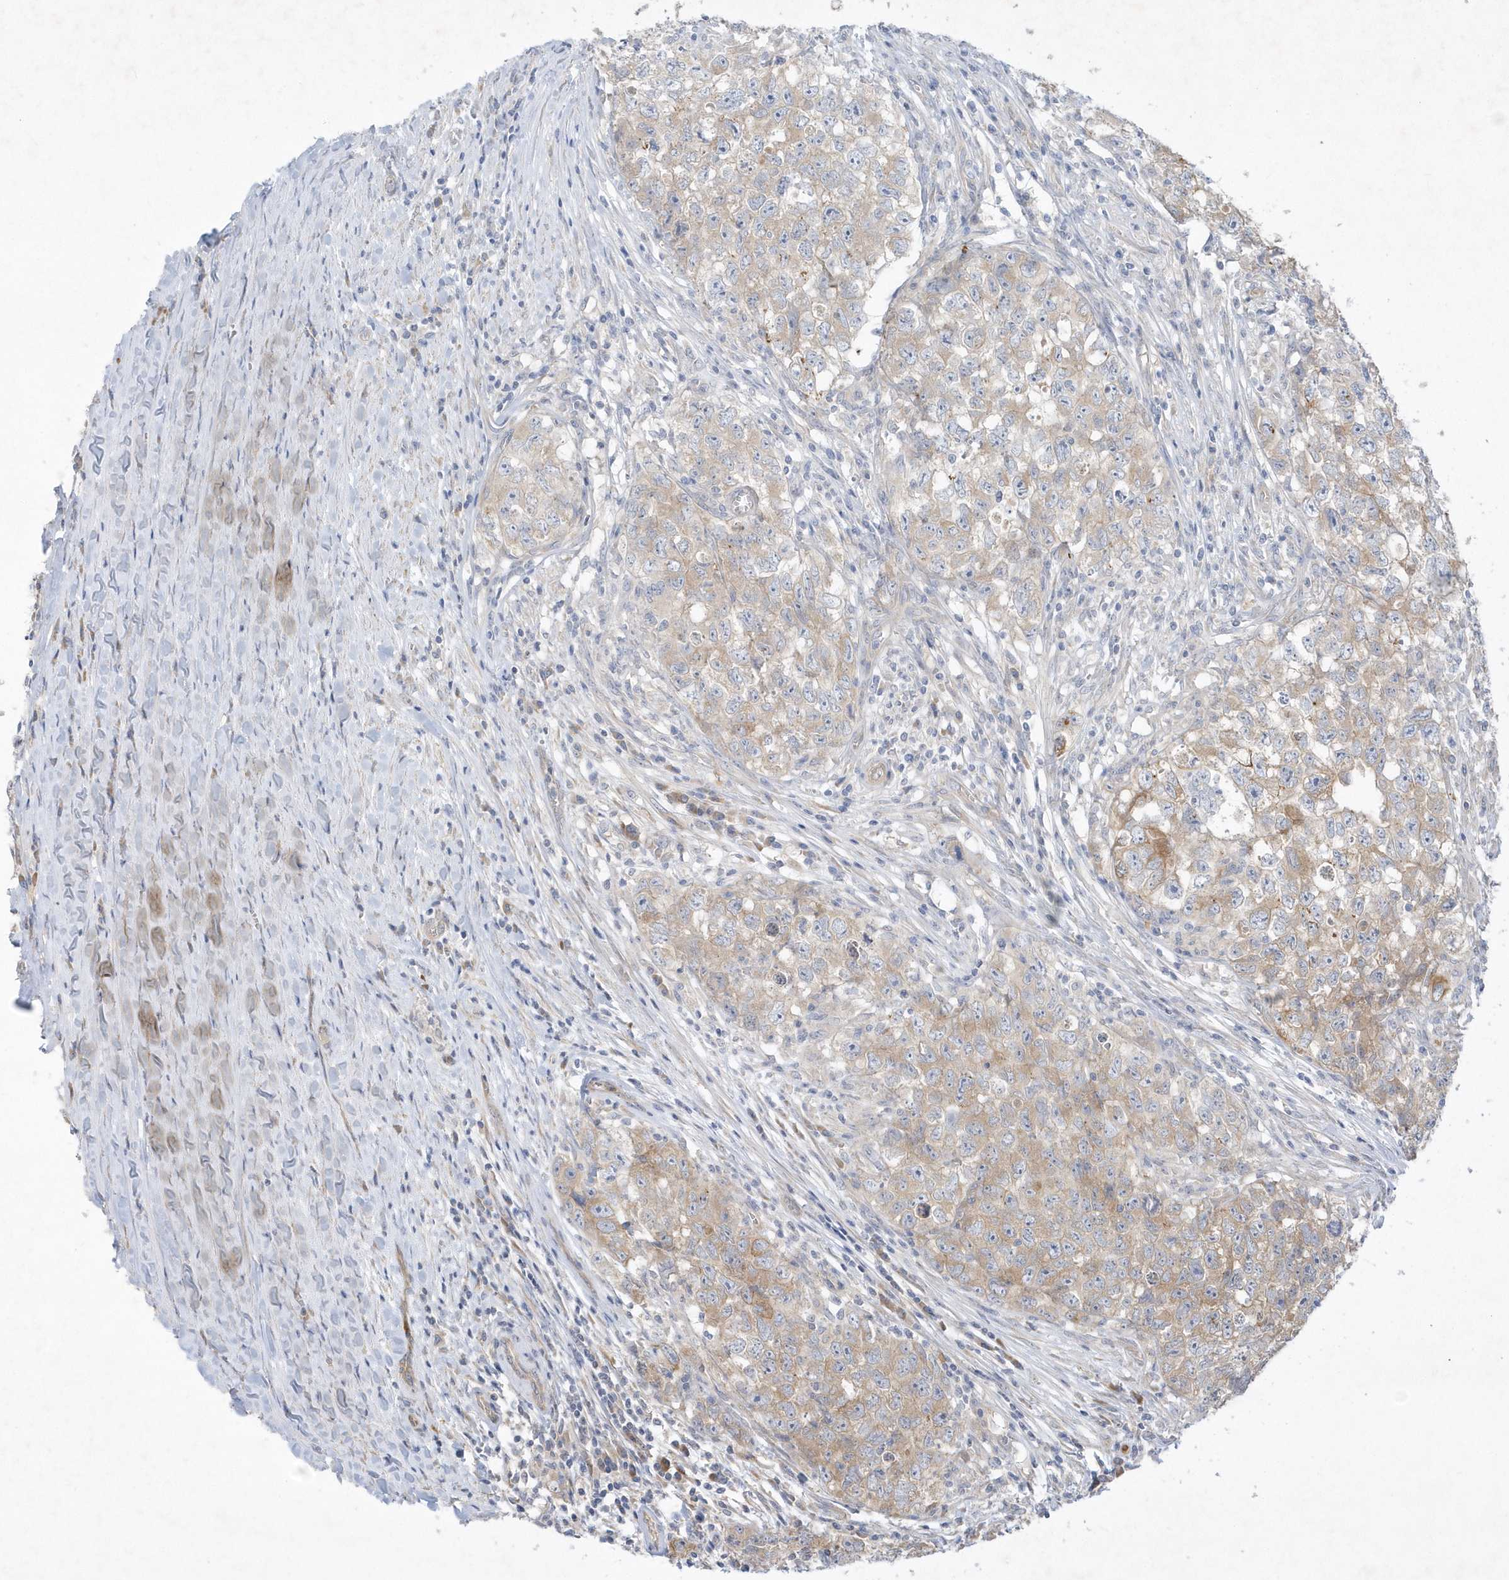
{"staining": {"intensity": "weak", "quantity": "25%-75%", "location": "cytoplasmic/membranous"}, "tissue": "testis cancer", "cell_type": "Tumor cells", "image_type": "cancer", "snomed": [{"axis": "morphology", "description": "Seminoma, NOS"}, {"axis": "morphology", "description": "Carcinoma, Embryonal, NOS"}, {"axis": "topography", "description": "Testis"}], "caption": "Seminoma (testis) tissue displays weak cytoplasmic/membranous expression in about 25%-75% of tumor cells, visualized by immunohistochemistry. (DAB = brown stain, brightfield microscopy at high magnification).", "gene": "LARS1", "patient": {"sex": "male", "age": 43}}